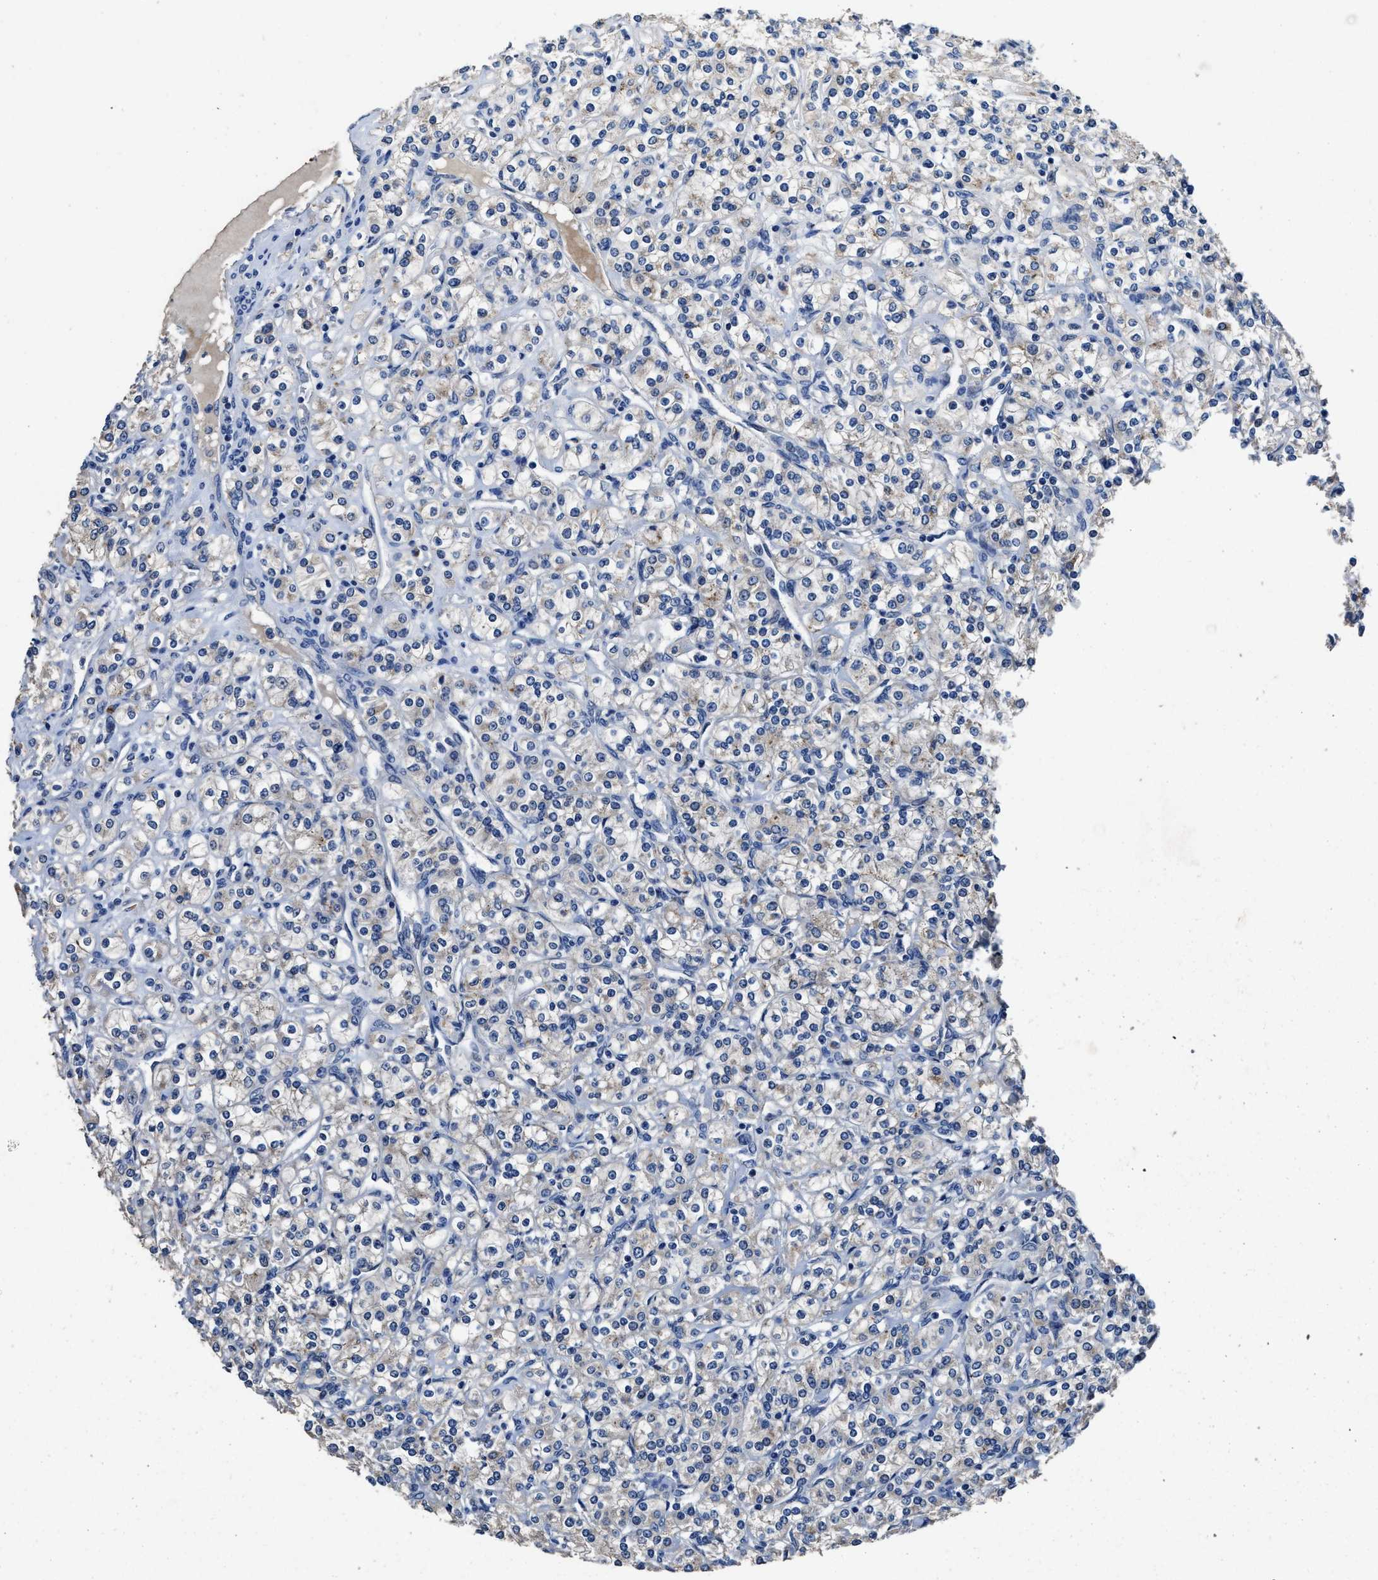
{"staining": {"intensity": "negative", "quantity": "none", "location": "none"}, "tissue": "renal cancer", "cell_type": "Tumor cells", "image_type": "cancer", "snomed": [{"axis": "morphology", "description": "Adenocarcinoma, NOS"}, {"axis": "topography", "description": "Kidney"}], "caption": "The histopathology image reveals no staining of tumor cells in adenocarcinoma (renal).", "gene": "UBR4", "patient": {"sex": "male", "age": 77}}